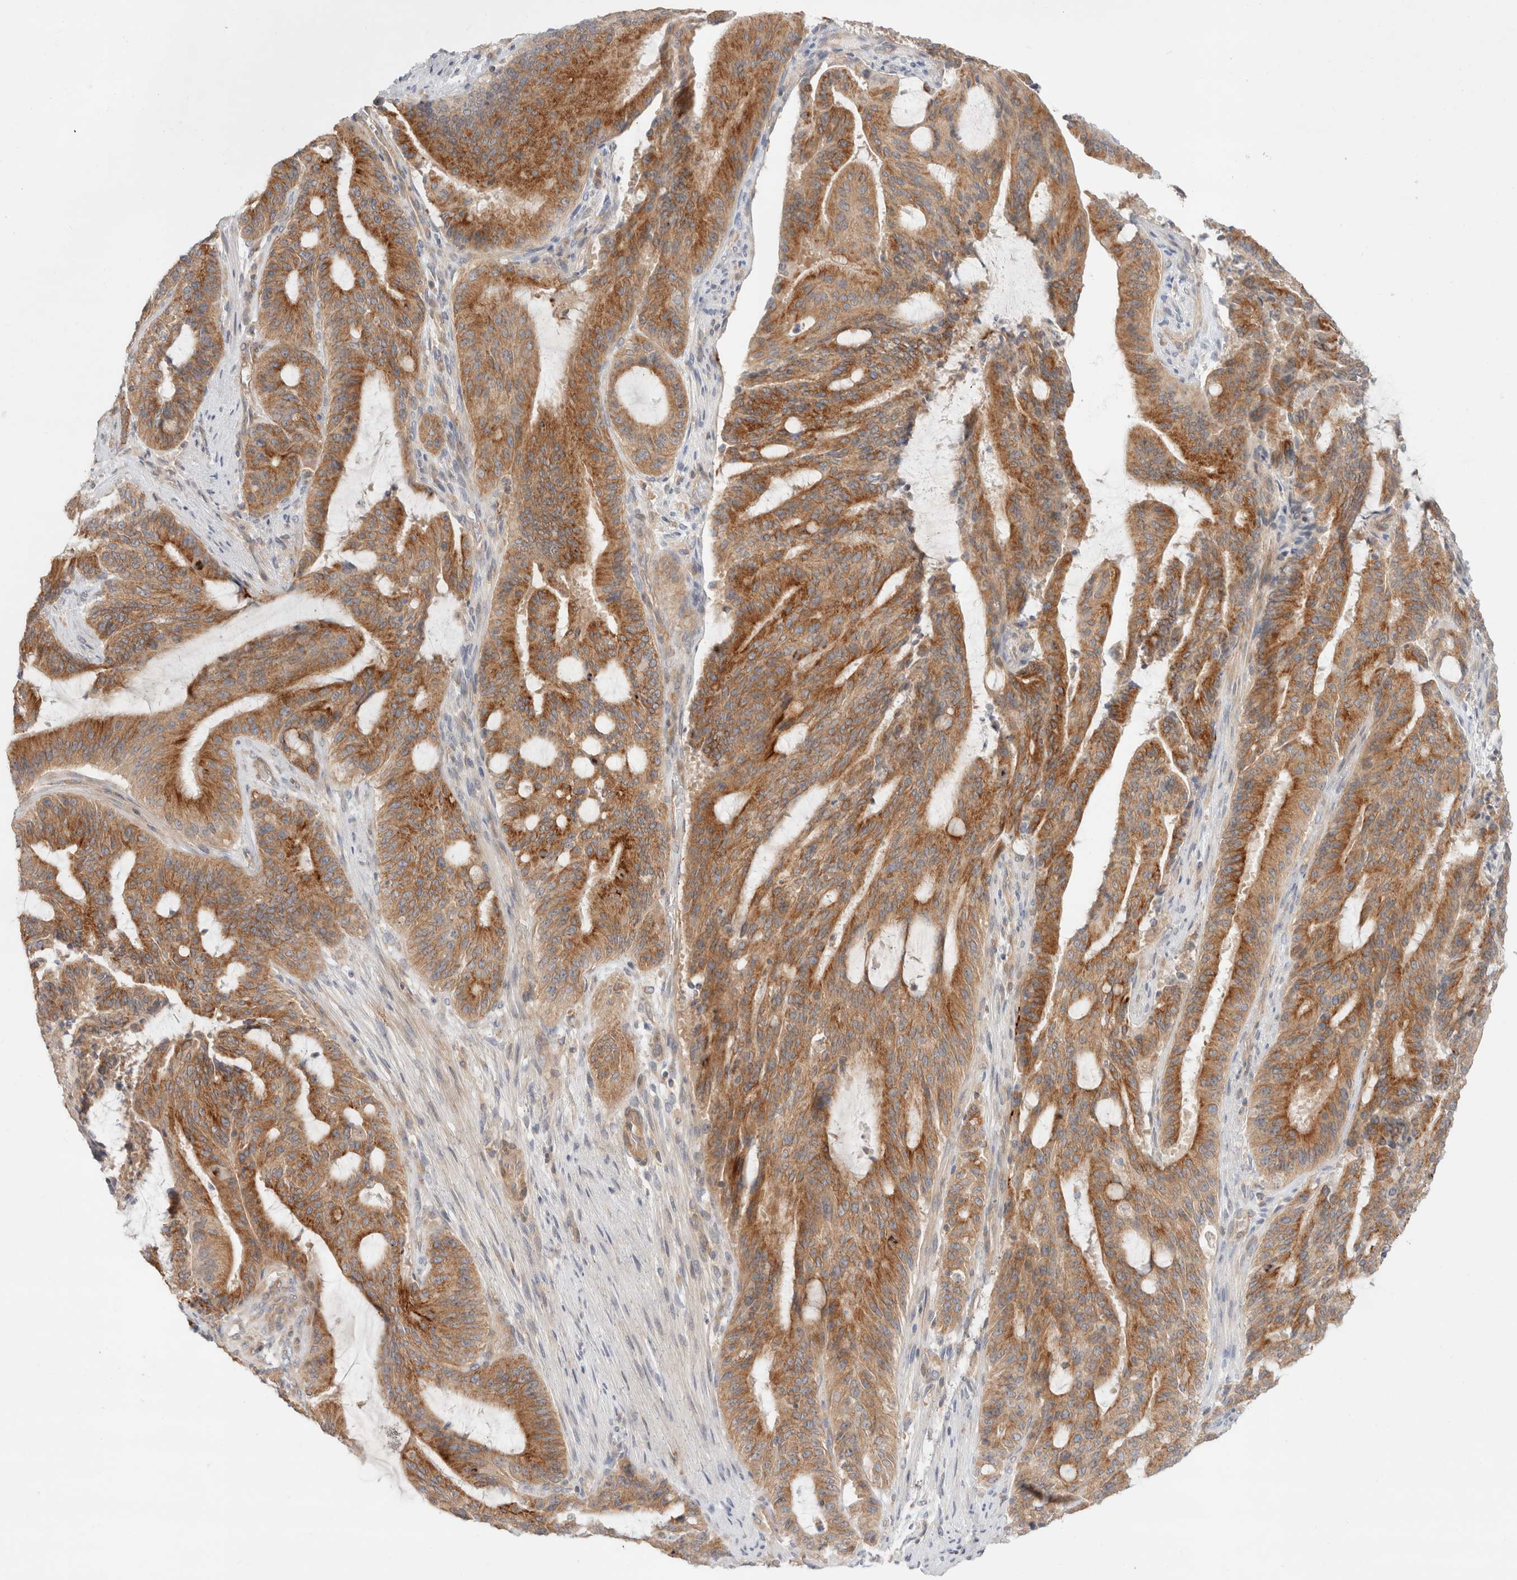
{"staining": {"intensity": "strong", "quantity": ">75%", "location": "cytoplasmic/membranous"}, "tissue": "liver cancer", "cell_type": "Tumor cells", "image_type": "cancer", "snomed": [{"axis": "morphology", "description": "Normal tissue, NOS"}, {"axis": "morphology", "description": "Cholangiocarcinoma"}, {"axis": "topography", "description": "Liver"}, {"axis": "topography", "description": "Peripheral nerve tissue"}], "caption": "Immunohistochemical staining of human liver cancer reveals high levels of strong cytoplasmic/membranous expression in approximately >75% of tumor cells.", "gene": "MARK3", "patient": {"sex": "female", "age": 73}}